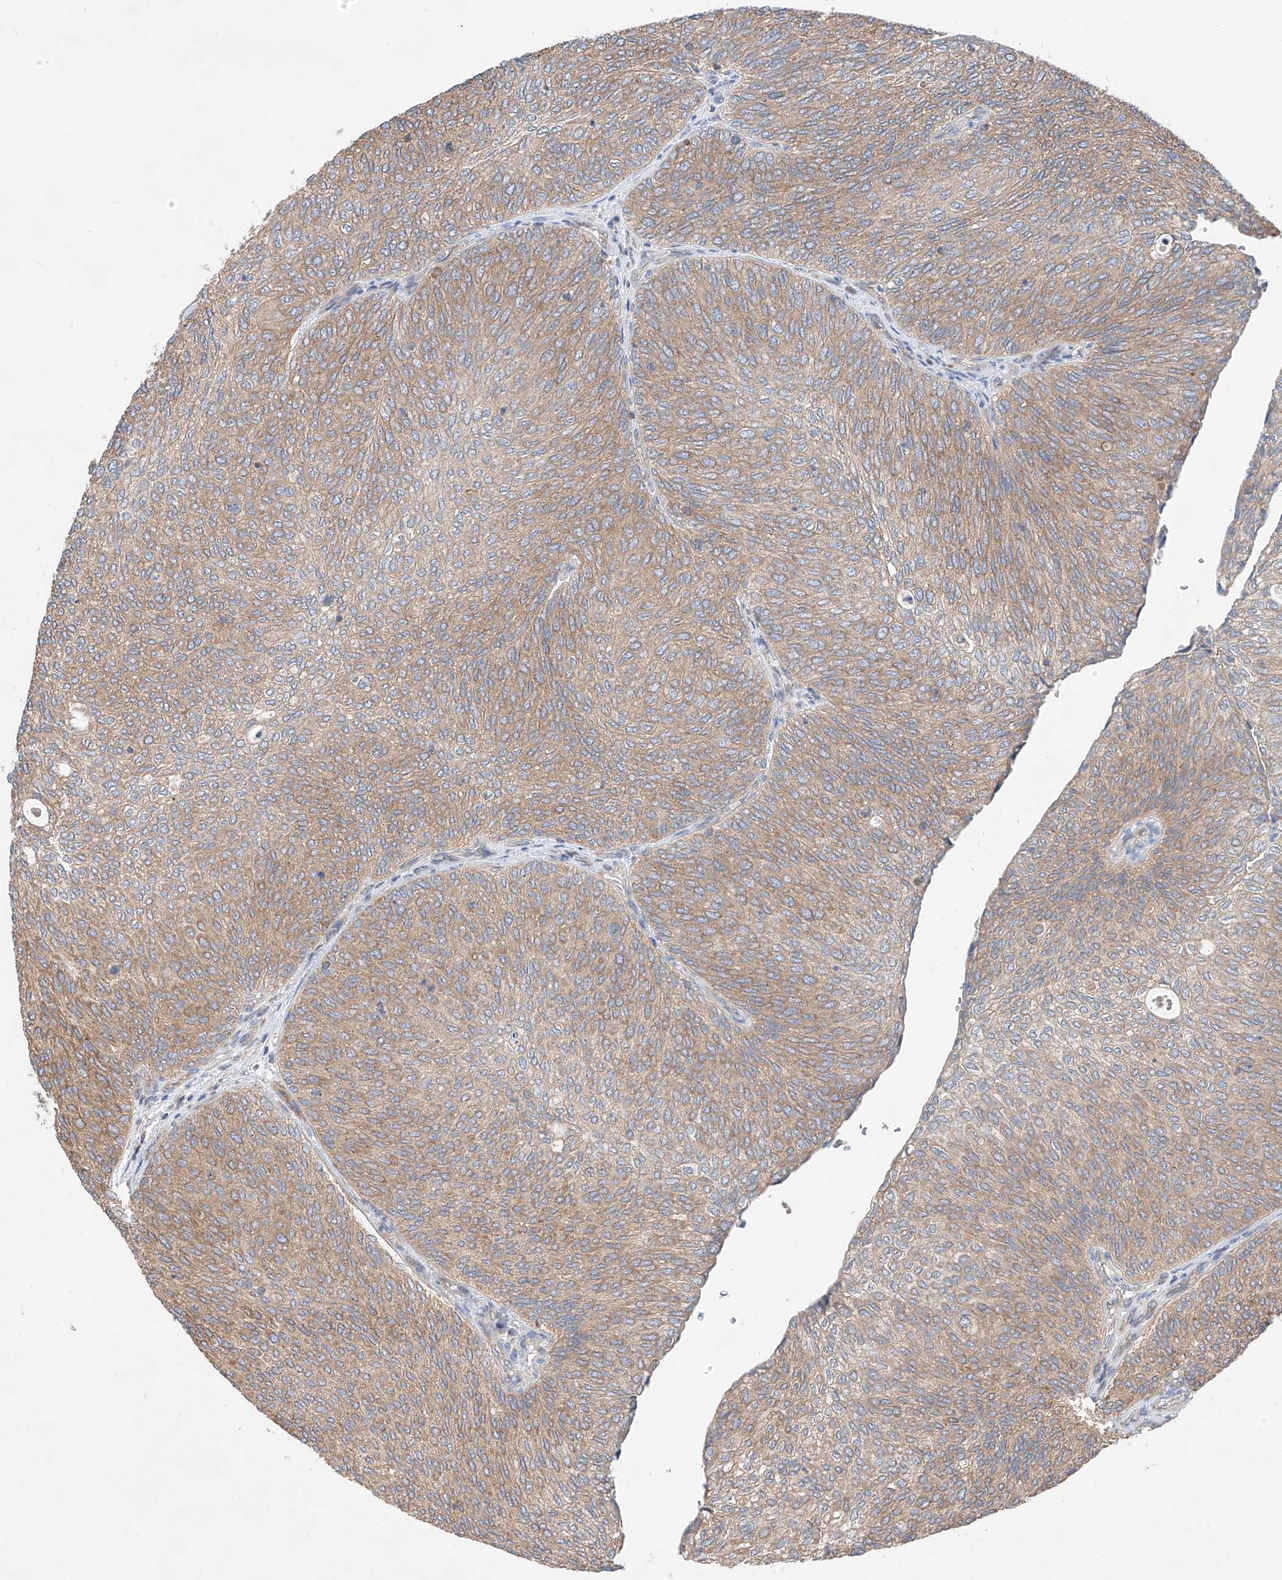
{"staining": {"intensity": "moderate", "quantity": ">75%", "location": "cytoplasmic/membranous"}, "tissue": "urothelial cancer", "cell_type": "Tumor cells", "image_type": "cancer", "snomed": [{"axis": "morphology", "description": "Urothelial carcinoma, Low grade"}, {"axis": "topography", "description": "Urinary bladder"}], "caption": "This is a photomicrograph of IHC staining of low-grade urothelial carcinoma, which shows moderate staining in the cytoplasmic/membranous of tumor cells.", "gene": "RUSC1", "patient": {"sex": "female", "age": 79}}